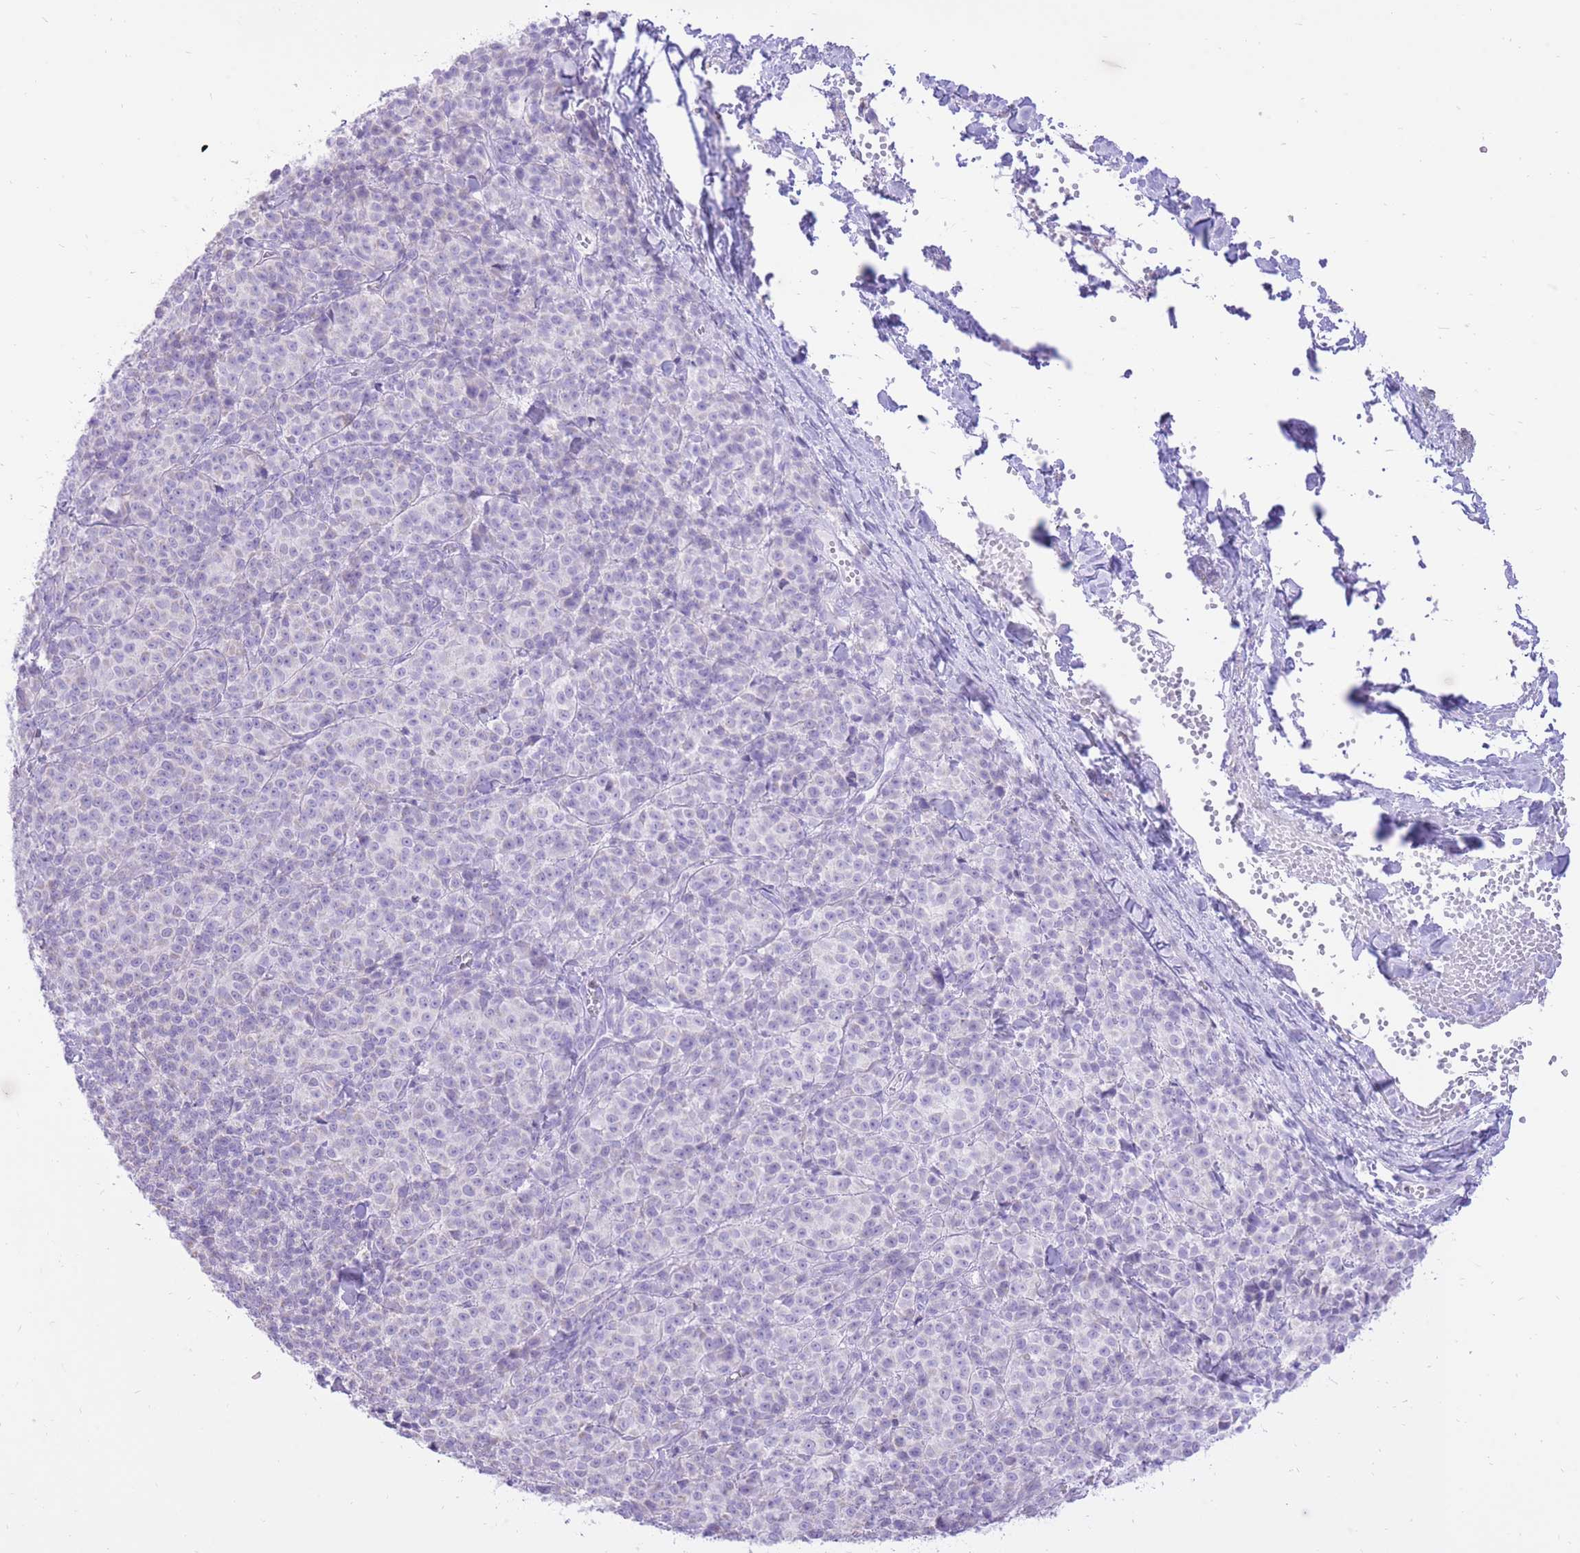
{"staining": {"intensity": "negative", "quantity": "none", "location": "none"}, "tissue": "melanoma", "cell_type": "Tumor cells", "image_type": "cancer", "snomed": [{"axis": "morphology", "description": "Normal tissue, NOS"}, {"axis": "morphology", "description": "Malignant melanoma, NOS"}, {"axis": "topography", "description": "Skin"}], "caption": "Malignant melanoma was stained to show a protein in brown. There is no significant expression in tumor cells. The staining is performed using DAB brown chromogen with nuclei counter-stained in using hematoxylin.", "gene": "SLC4A4", "patient": {"sex": "female", "age": 34}}